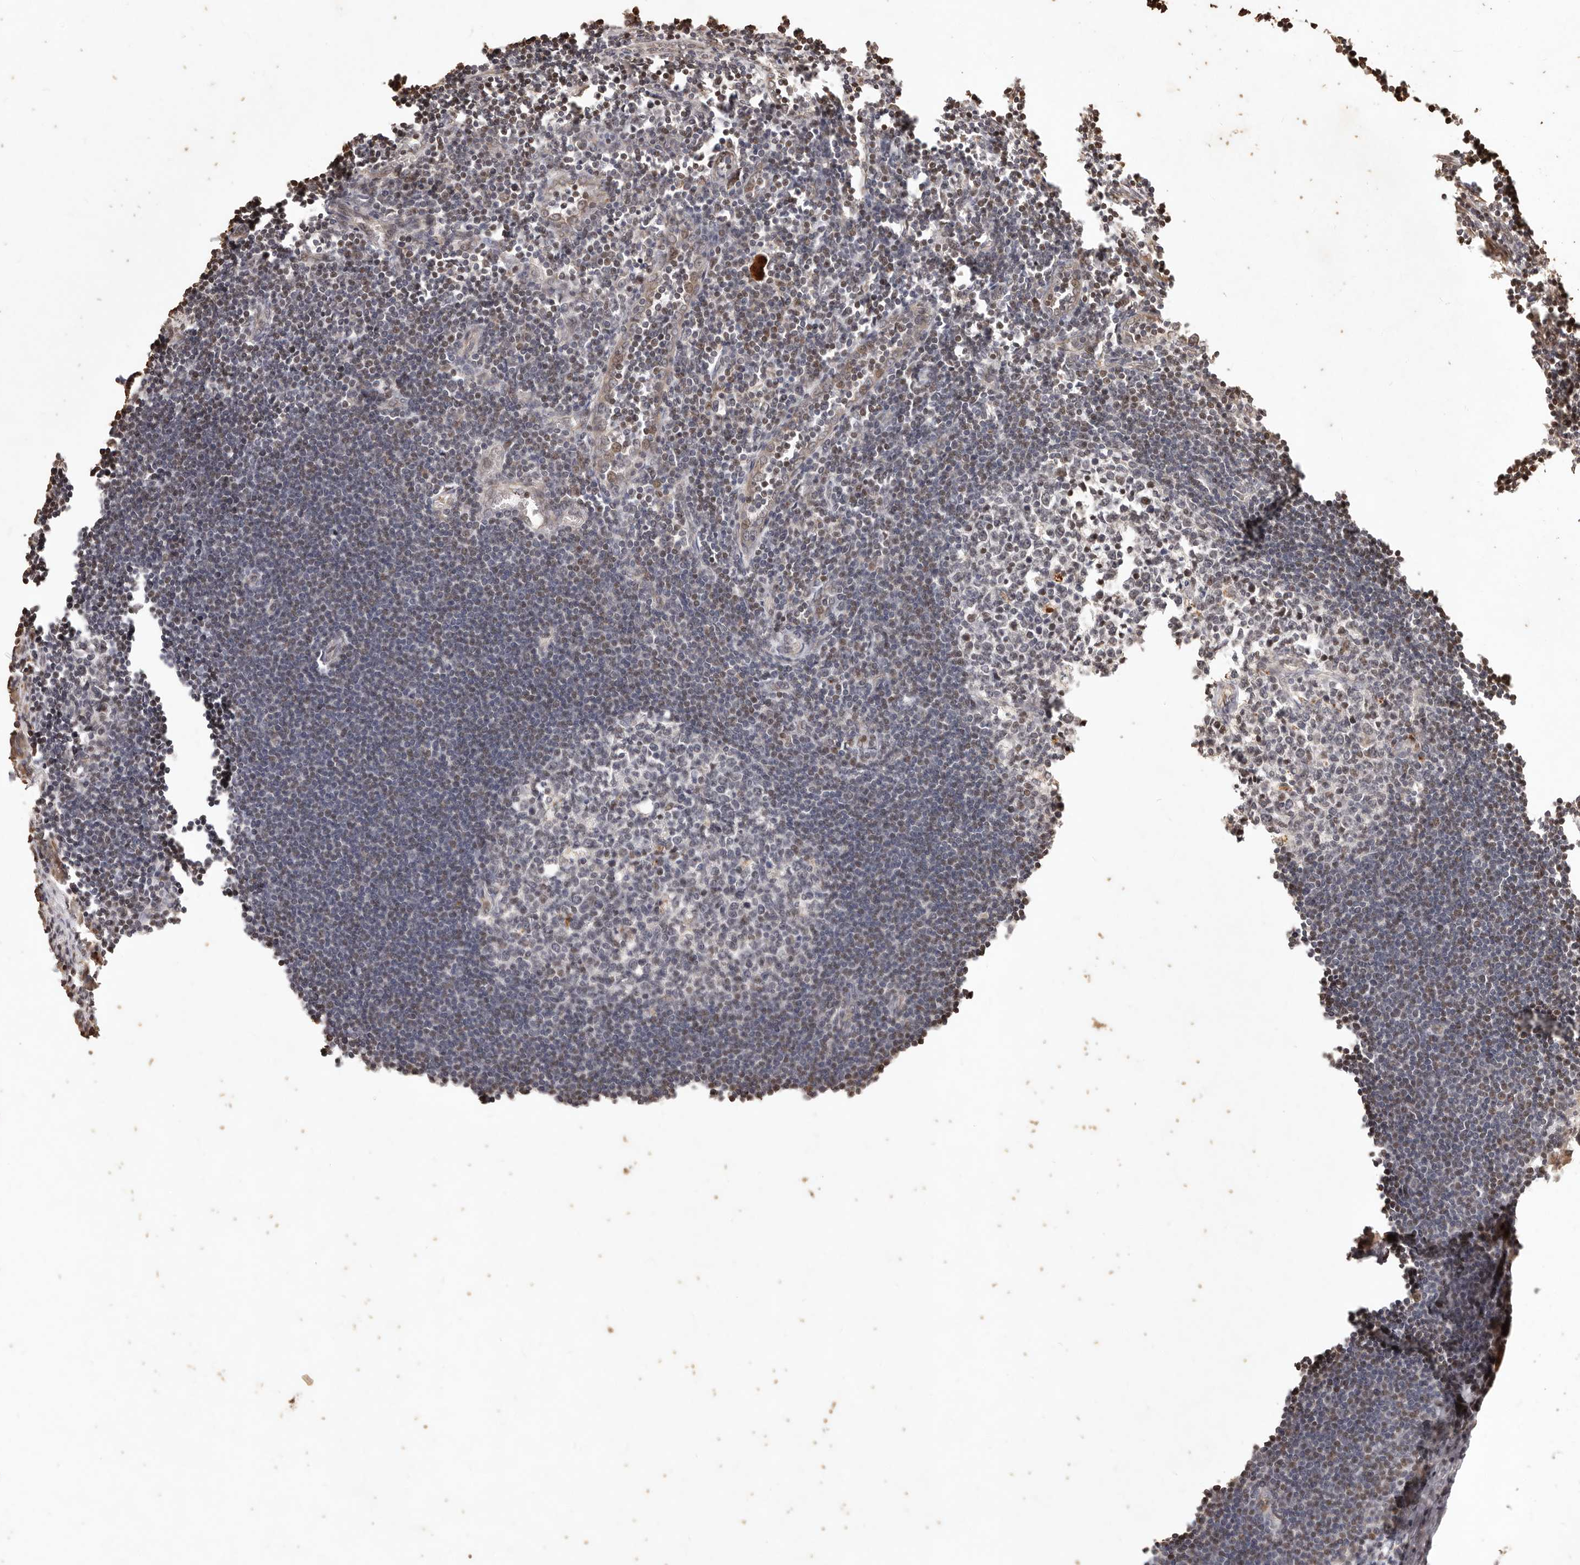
{"staining": {"intensity": "weak", "quantity": "<25%", "location": "cytoplasmic/membranous"}, "tissue": "lymph node", "cell_type": "Germinal center cells", "image_type": "normal", "snomed": [{"axis": "morphology", "description": "Normal tissue, NOS"}, {"axis": "morphology", "description": "Malignant melanoma, Metastatic site"}, {"axis": "topography", "description": "Lymph node"}], "caption": "High power microscopy image of an immunohistochemistry (IHC) photomicrograph of normal lymph node, revealing no significant expression in germinal center cells. (Immunohistochemistry (ihc), brightfield microscopy, high magnification).", "gene": "KIF9", "patient": {"sex": "male", "age": 41}}